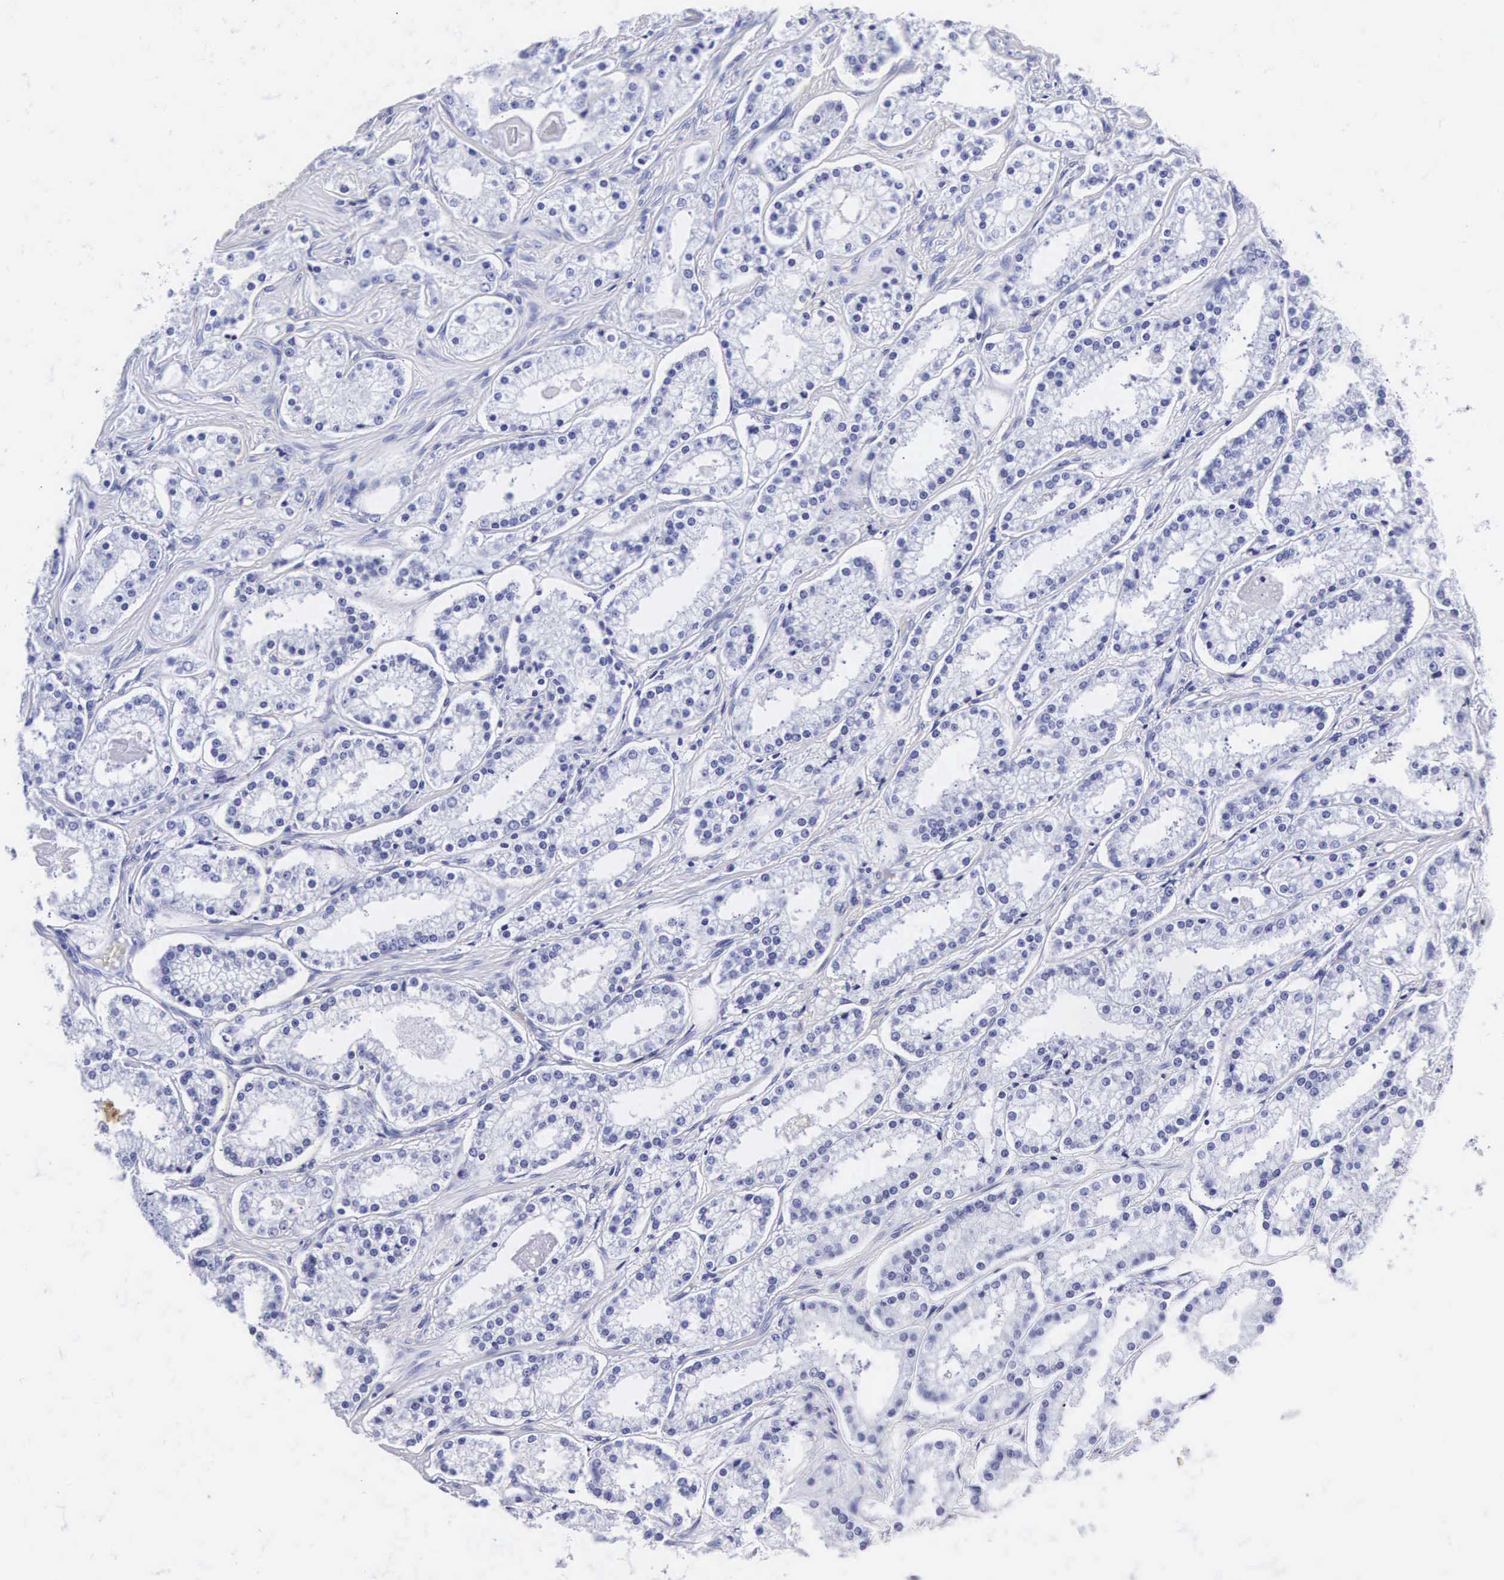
{"staining": {"intensity": "negative", "quantity": "none", "location": "none"}, "tissue": "prostate cancer", "cell_type": "Tumor cells", "image_type": "cancer", "snomed": [{"axis": "morphology", "description": "Adenocarcinoma, Medium grade"}, {"axis": "topography", "description": "Prostate"}], "caption": "There is no significant staining in tumor cells of prostate adenocarcinoma (medium-grade). (DAB (3,3'-diaminobenzidine) immunohistochemistry, high magnification).", "gene": "INS", "patient": {"sex": "male", "age": 73}}